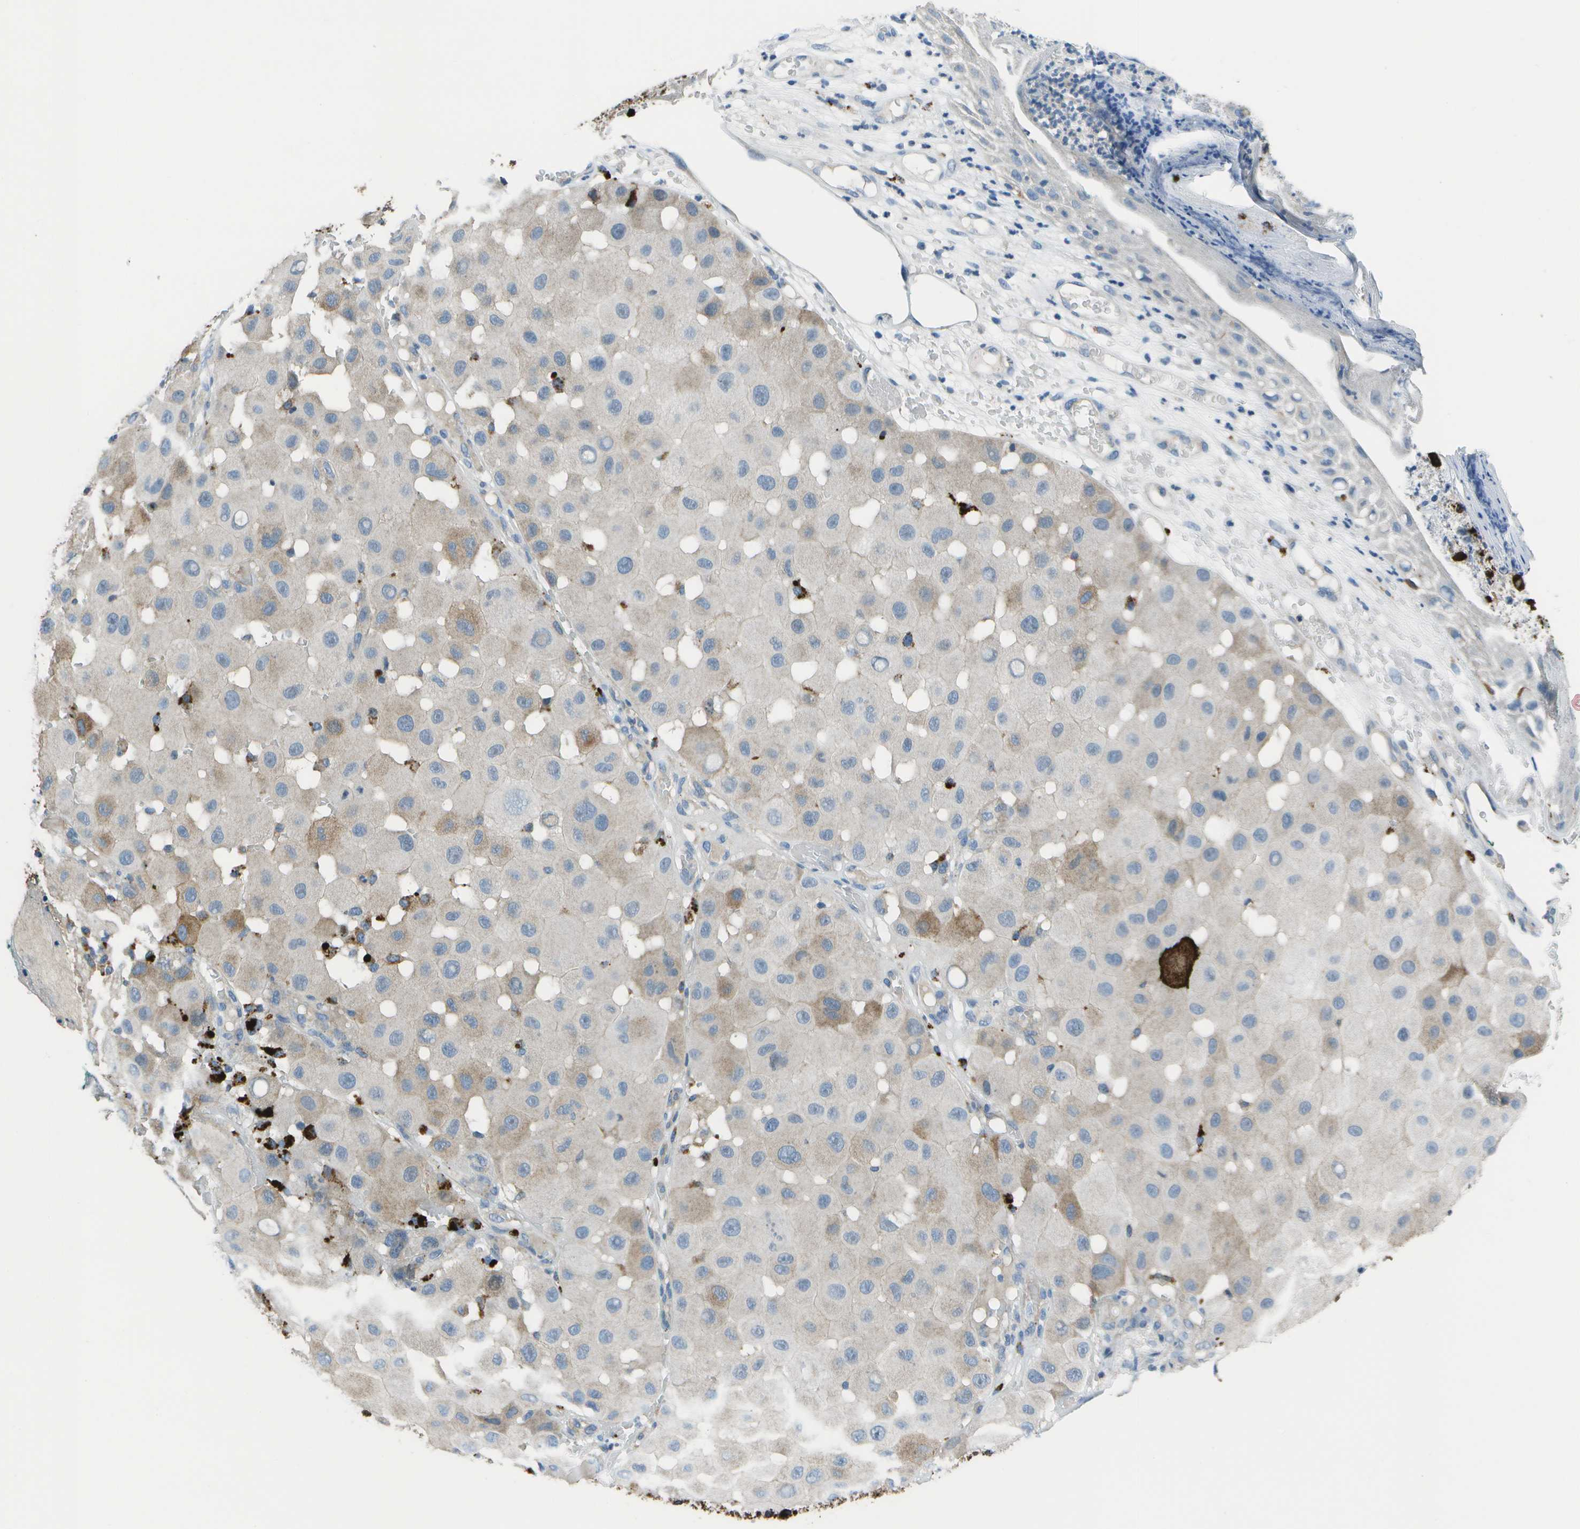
{"staining": {"intensity": "weak", "quantity": "<25%", "location": "cytoplasmic/membranous"}, "tissue": "melanoma", "cell_type": "Tumor cells", "image_type": "cancer", "snomed": [{"axis": "morphology", "description": "Malignant melanoma, NOS"}, {"axis": "topography", "description": "Skin"}], "caption": "Tumor cells show no significant staining in malignant melanoma. Brightfield microscopy of IHC stained with DAB (3,3'-diaminobenzidine) (brown) and hematoxylin (blue), captured at high magnification.", "gene": "DCT", "patient": {"sex": "female", "age": 81}}